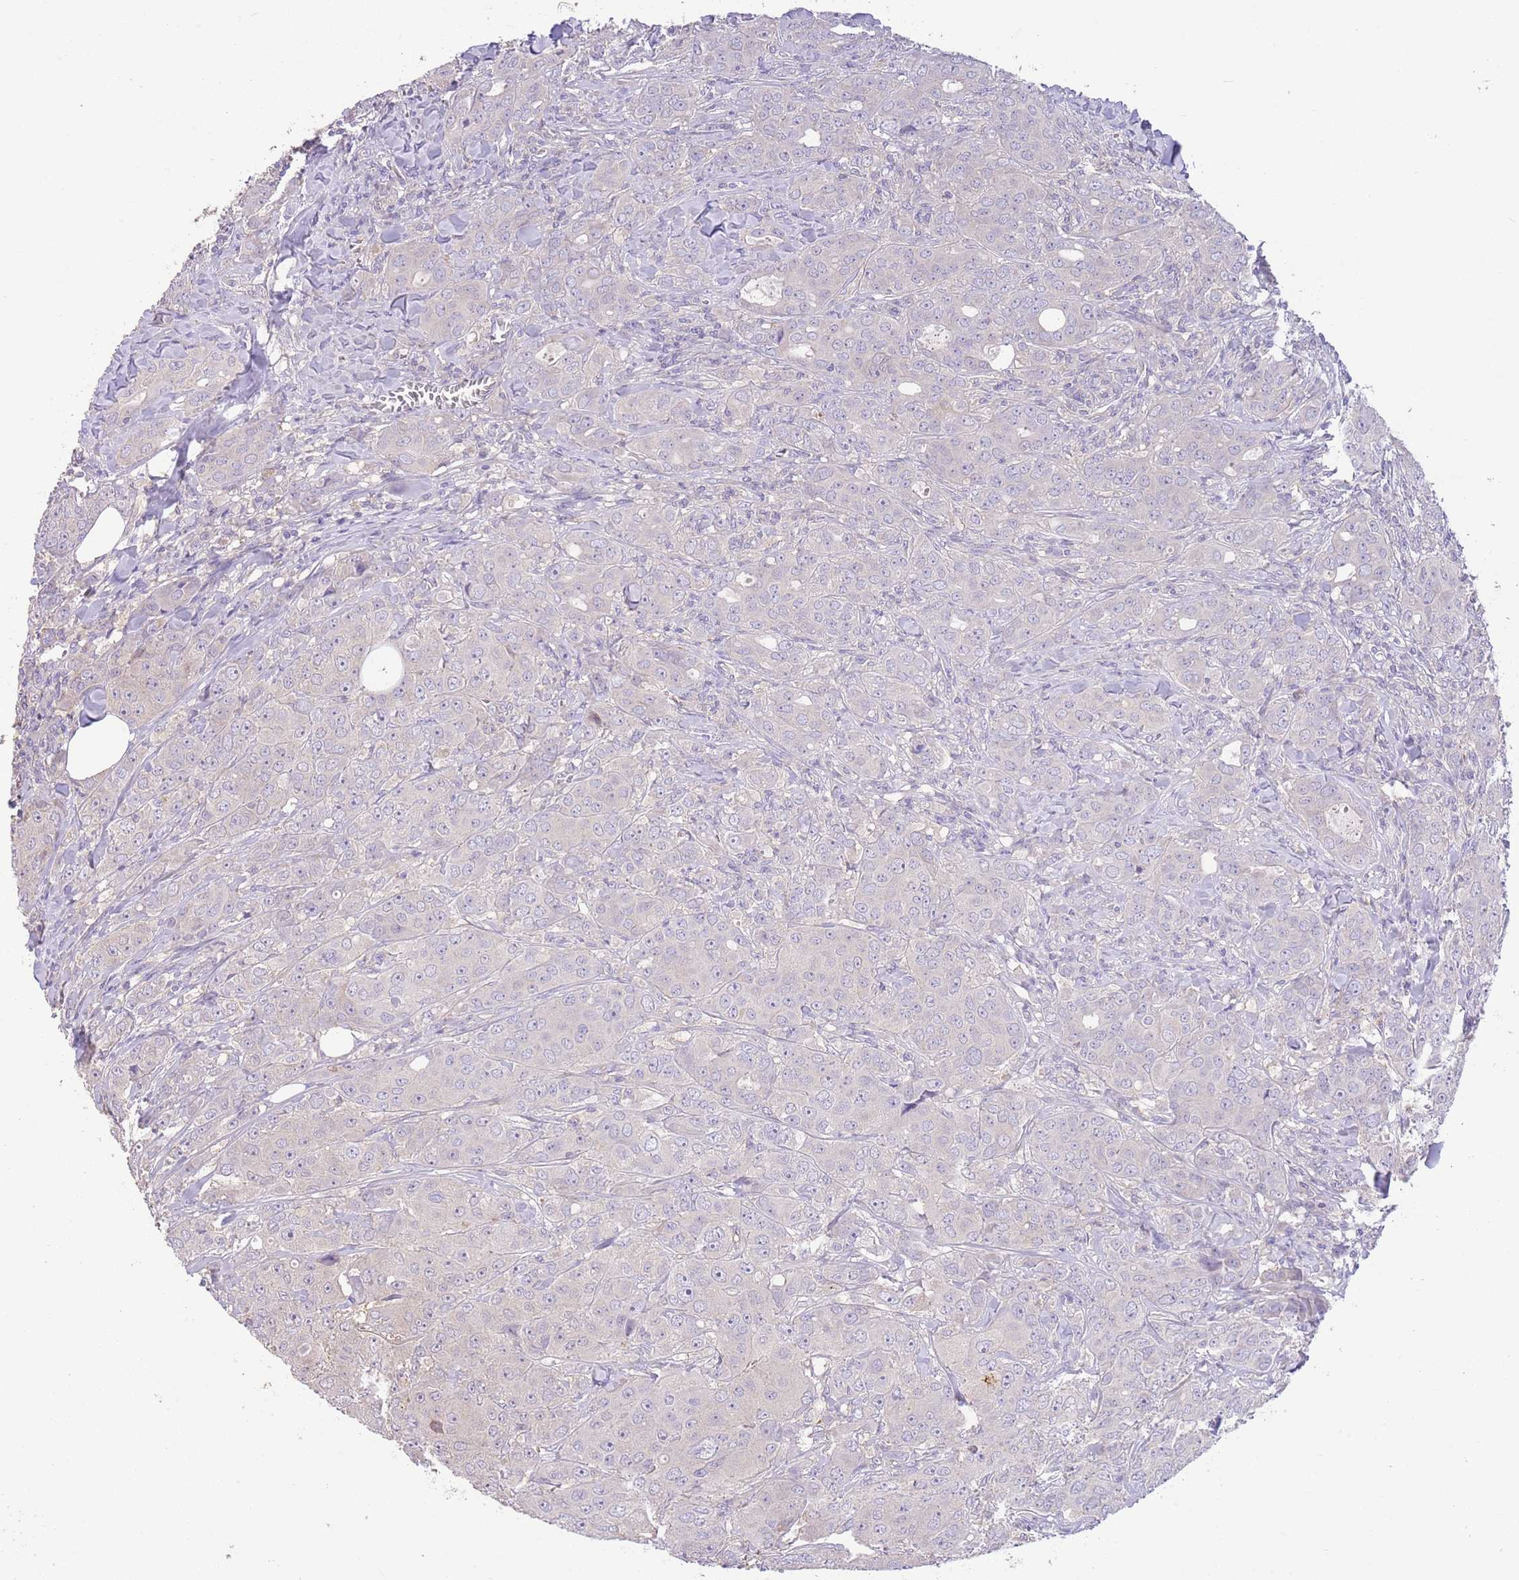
{"staining": {"intensity": "negative", "quantity": "none", "location": "none"}, "tissue": "breast cancer", "cell_type": "Tumor cells", "image_type": "cancer", "snomed": [{"axis": "morphology", "description": "Duct carcinoma"}, {"axis": "topography", "description": "Breast"}], "caption": "A micrograph of human breast intraductal carcinoma is negative for staining in tumor cells.", "gene": "SFTPA1", "patient": {"sex": "female", "age": 43}}